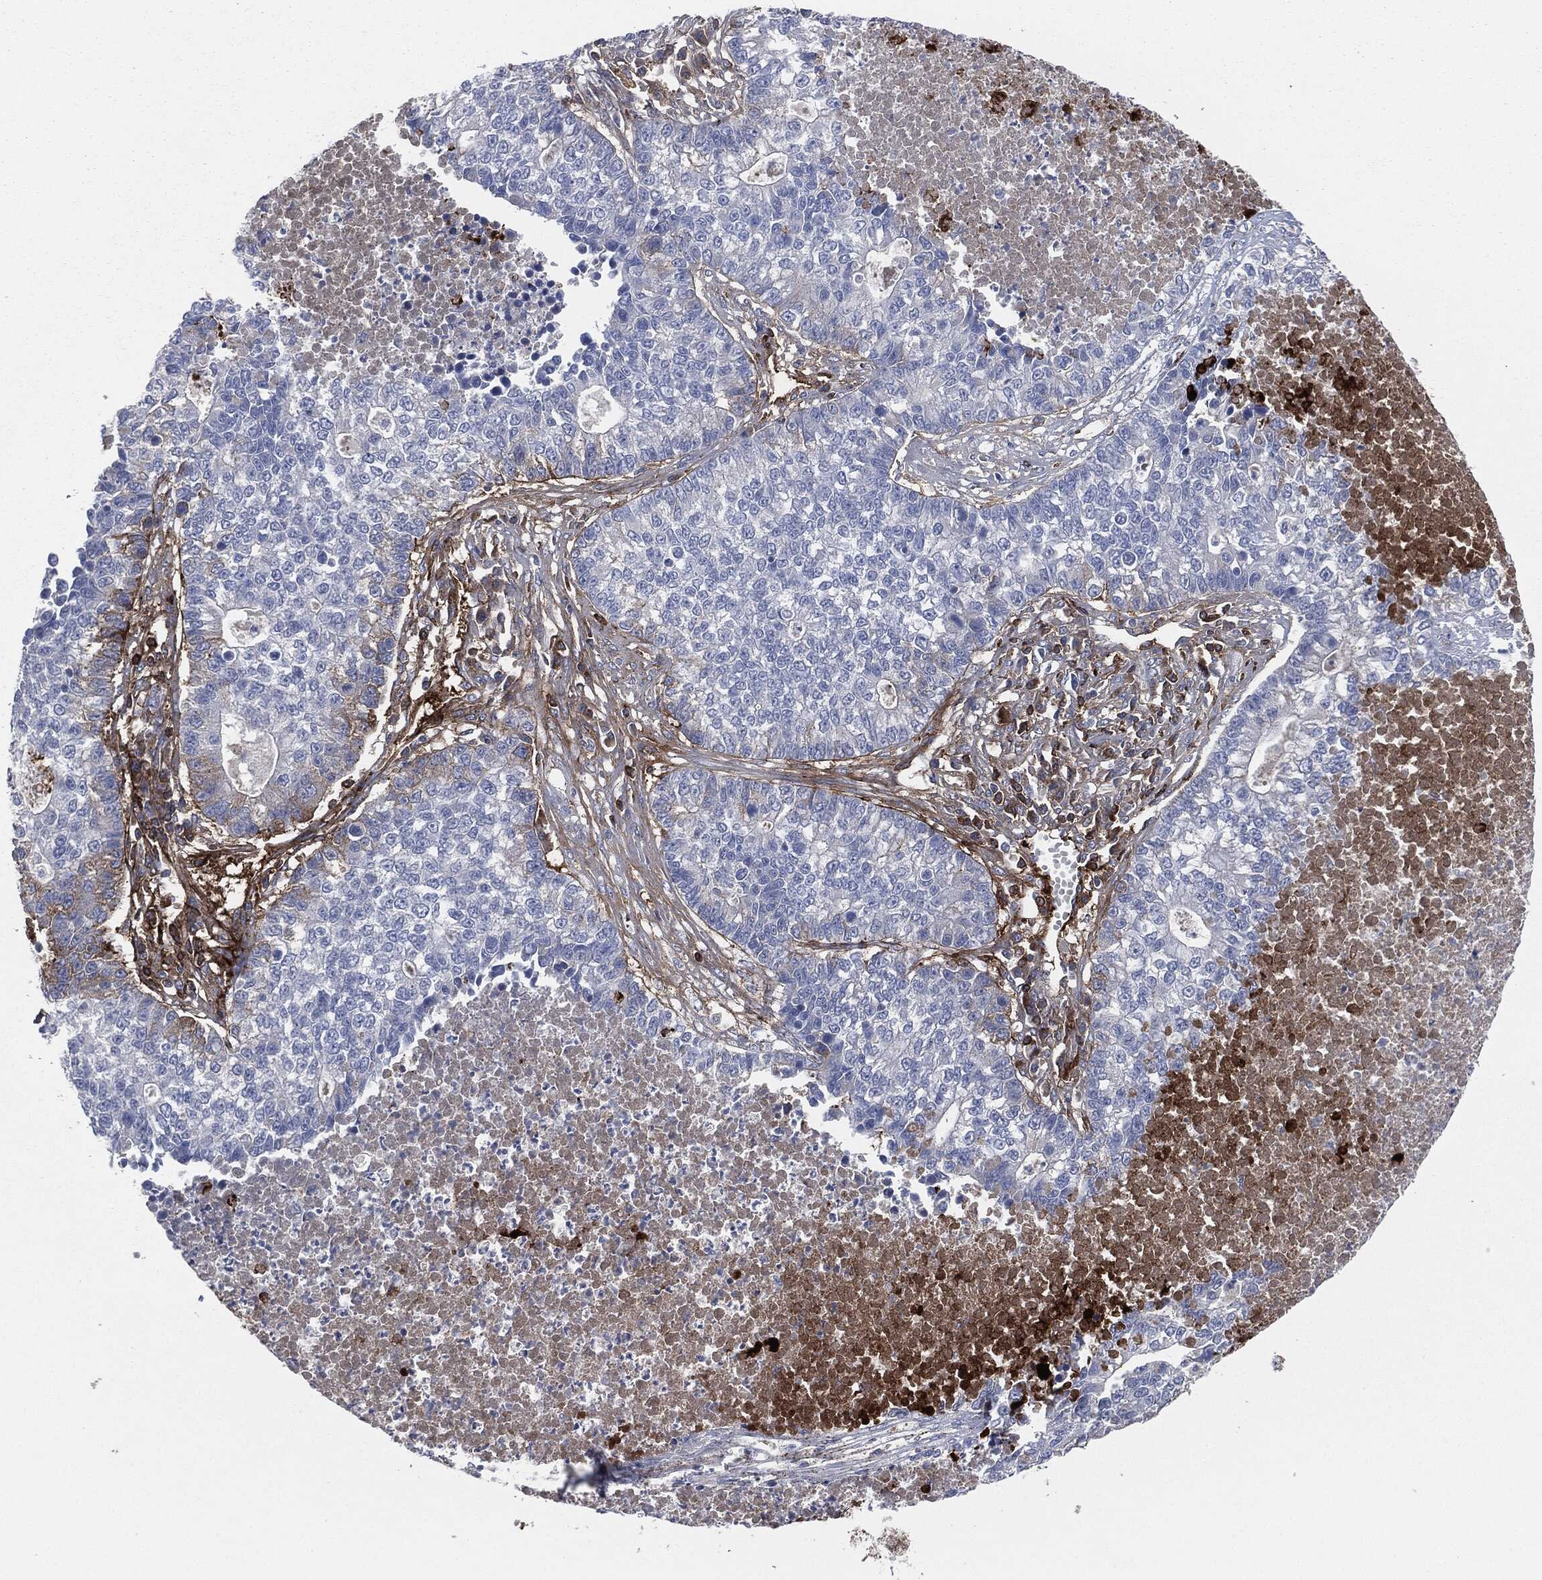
{"staining": {"intensity": "negative", "quantity": "none", "location": "none"}, "tissue": "lung cancer", "cell_type": "Tumor cells", "image_type": "cancer", "snomed": [{"axis": "morphology", "description": "Adenocarcinoma, NOS"}, {"axis": "topography", "description": "Lung"}], "caption": "Micrograph shows no significant protein positivity in tumor cells of adenocarcinoma (lung).", "gene": "APOB", "patient": {"sex": "male", "age": 57}}